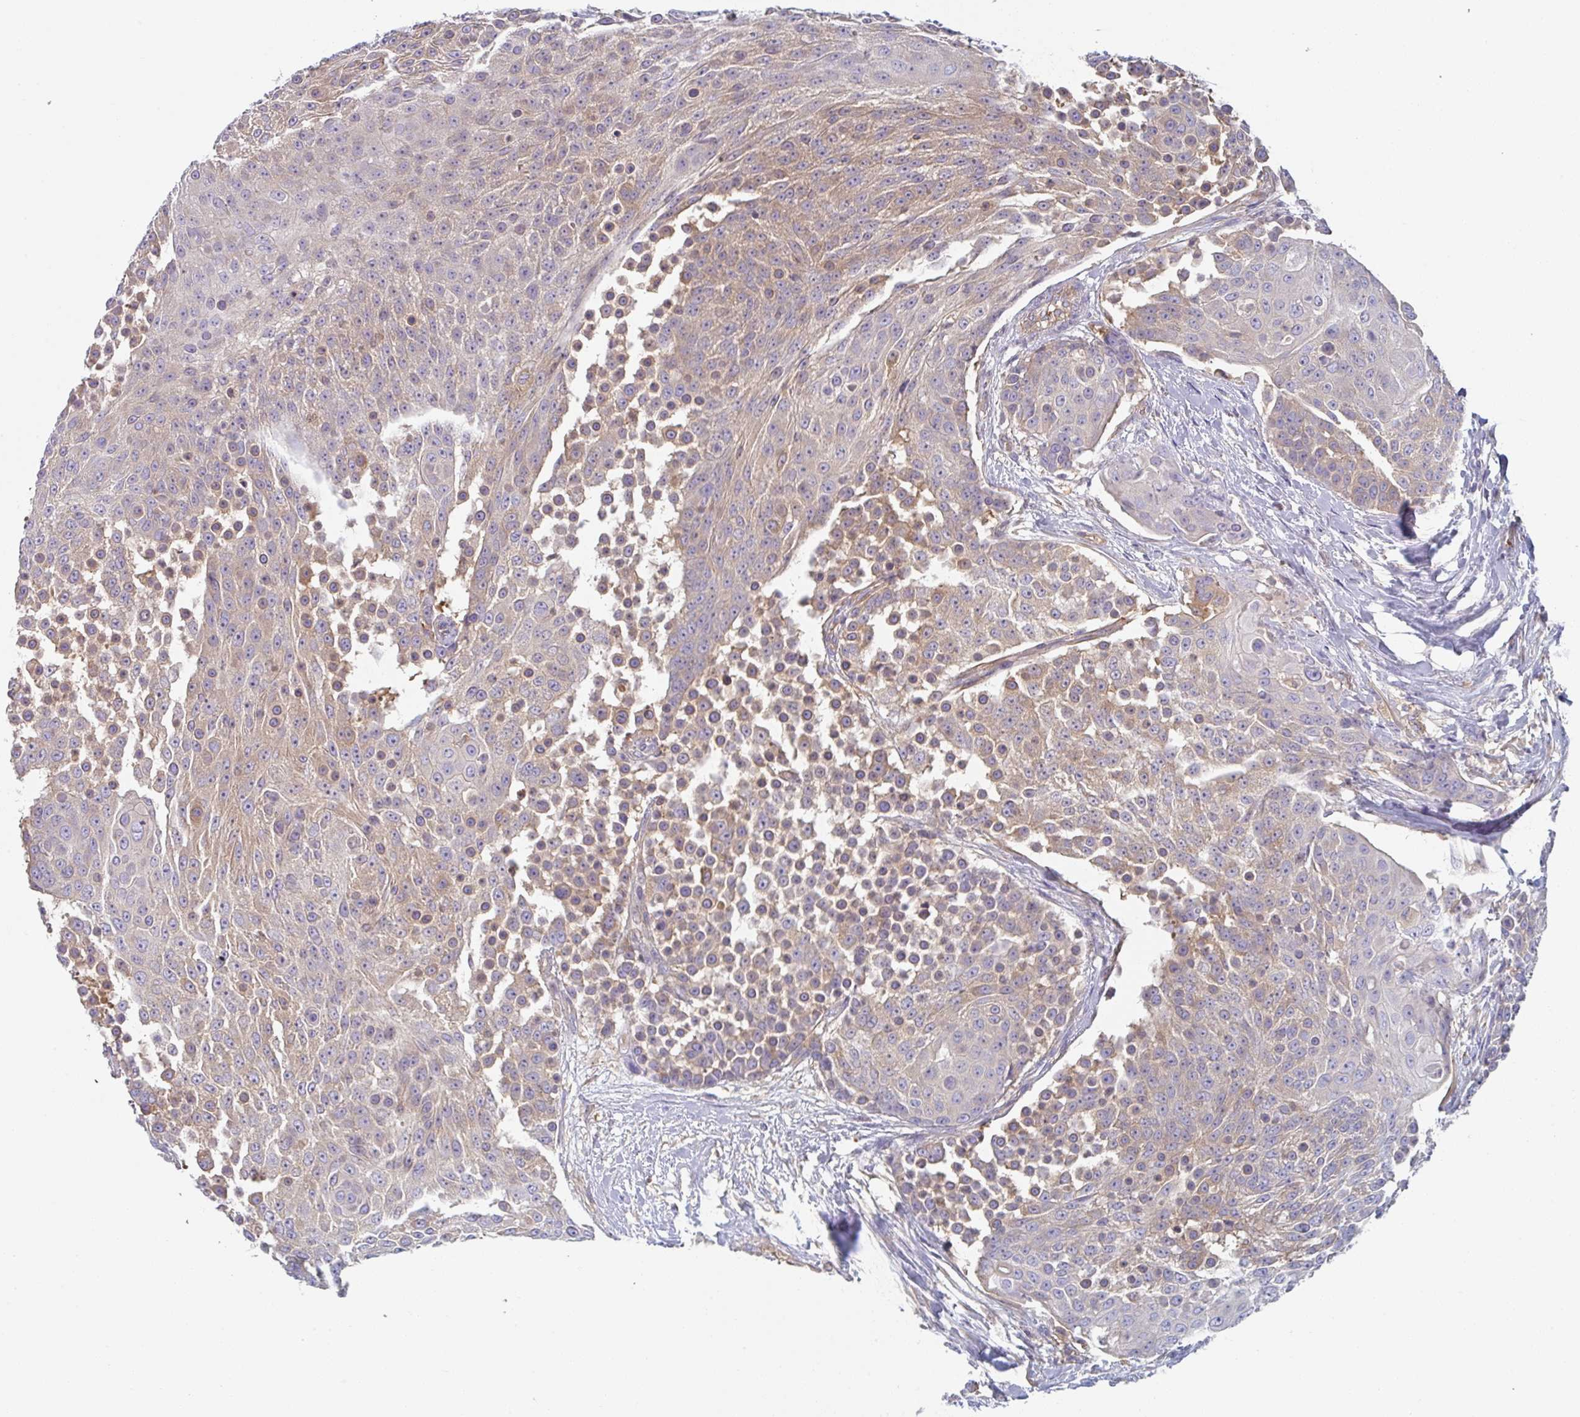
{"staining": {"intensity": "weak", "quantity": "25%-75%", "location": "cytoplasmic/membranous"}, "tissue": "urothelial cancer", "cell_type": "Tumor cells", "image_type": "cancer", "snomed": [{"axis": "morphology", "description": "Urothelial carcinoma, High grade"}, {"axis": "topography", "description": "Urinary bladder"}], "caption": "This histopathology image shows urothelial cancer stained with IHC to label a protein in brown. The cytoplasmic/membranous of tumor cells show weak positivity for the protein. Nuclei are counter-stained blue.", "gene": "AMPD2", "patient": {"sex": "female", "age": 63}}